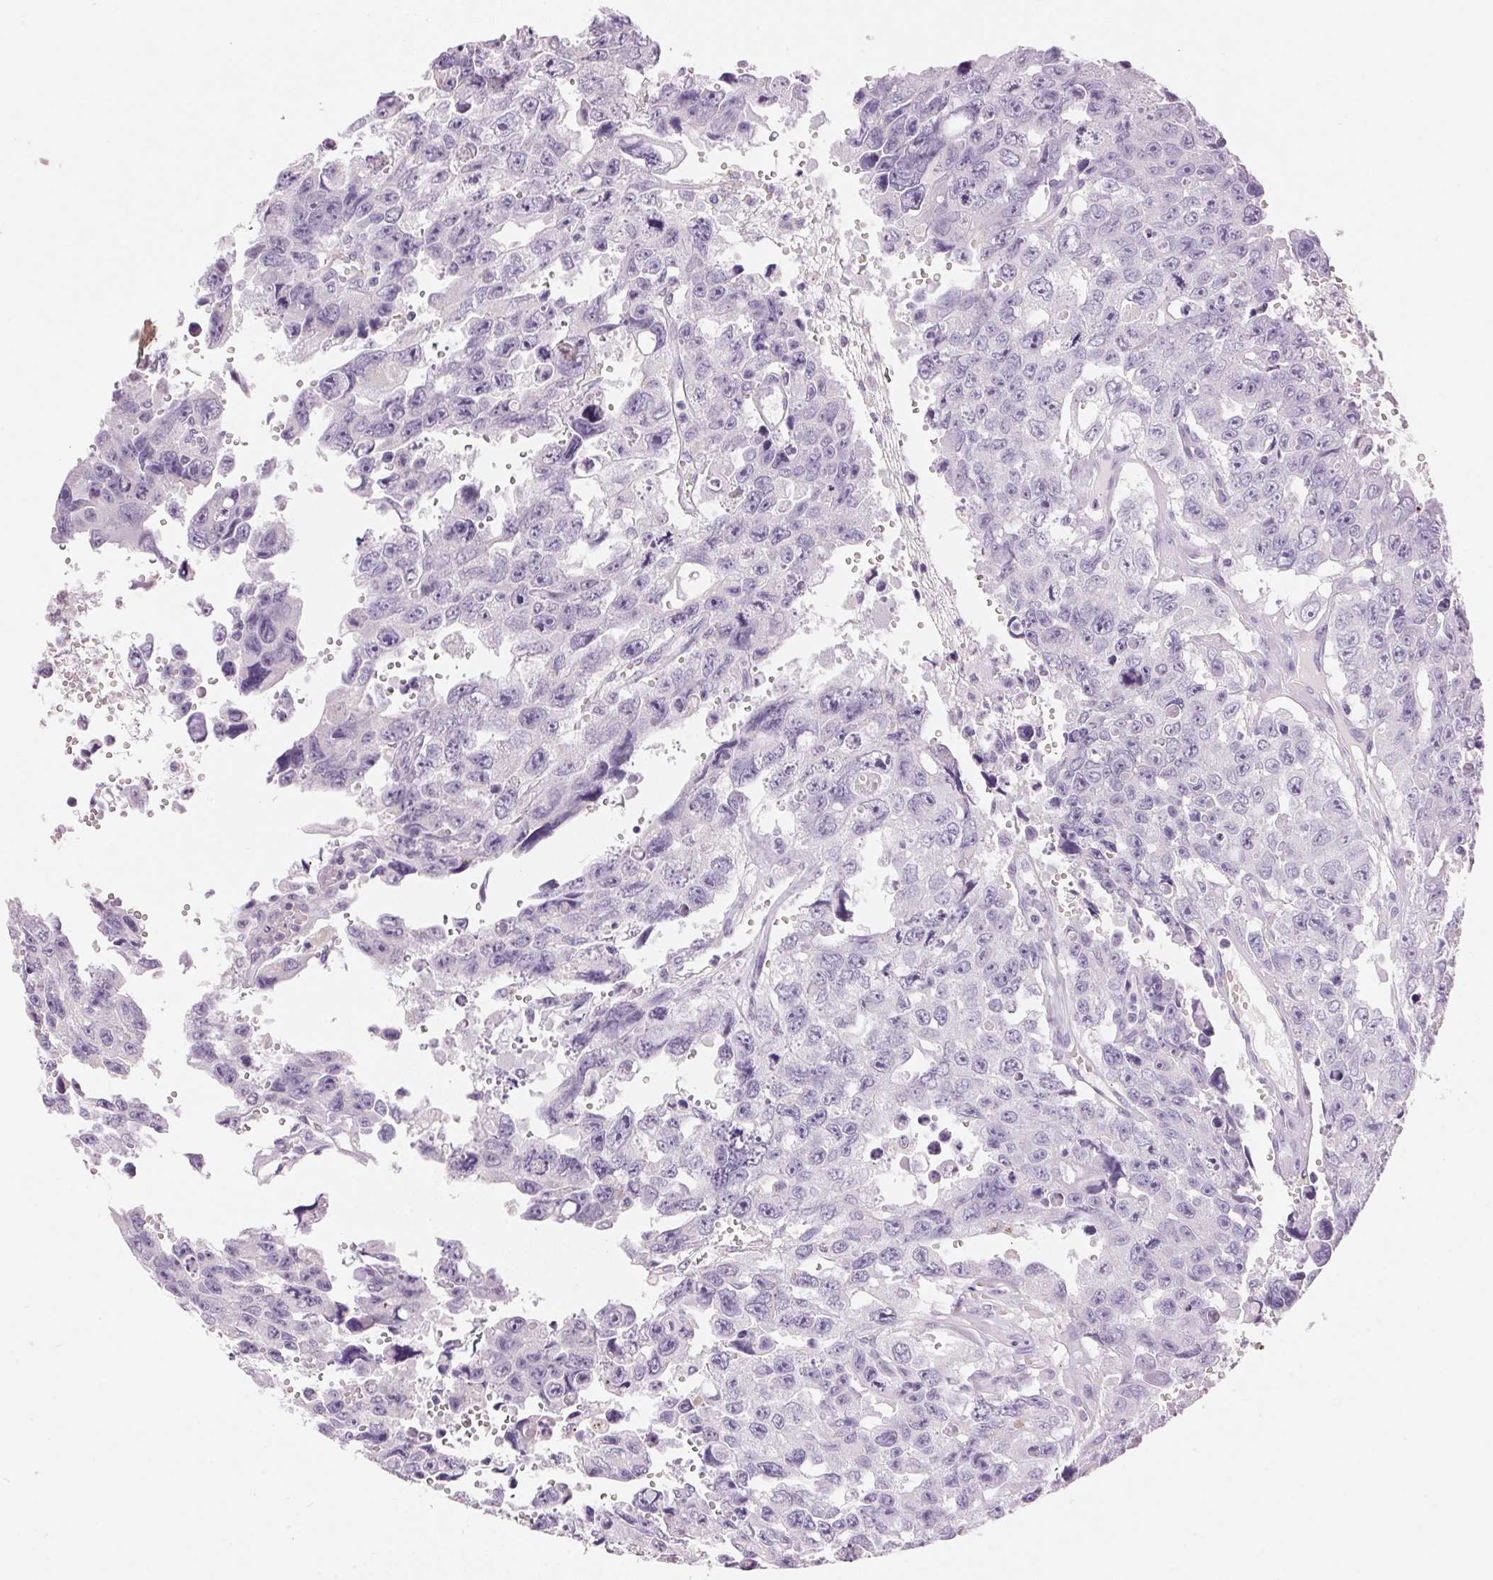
{"staining": {"intensity": "negative", "quantity": "none", "location": "none"}, "tissue": "testis cancer", "cell_type": "Tumor cells", "image_type": "cancer", "snomed": [{"axis": "morphology", "description": "Seminoma, NOS"}, {"axis": "topography", "description": "Testis"}], "caption": "Tumor cells show no significant protein expression in testis cancer (seminoma). (DAB (3,3'-diaminobenzidine) immunohistochemistry, high magnification).", "gene": "HSD17B2", "patient": {"sex": "male", "age": 26}}